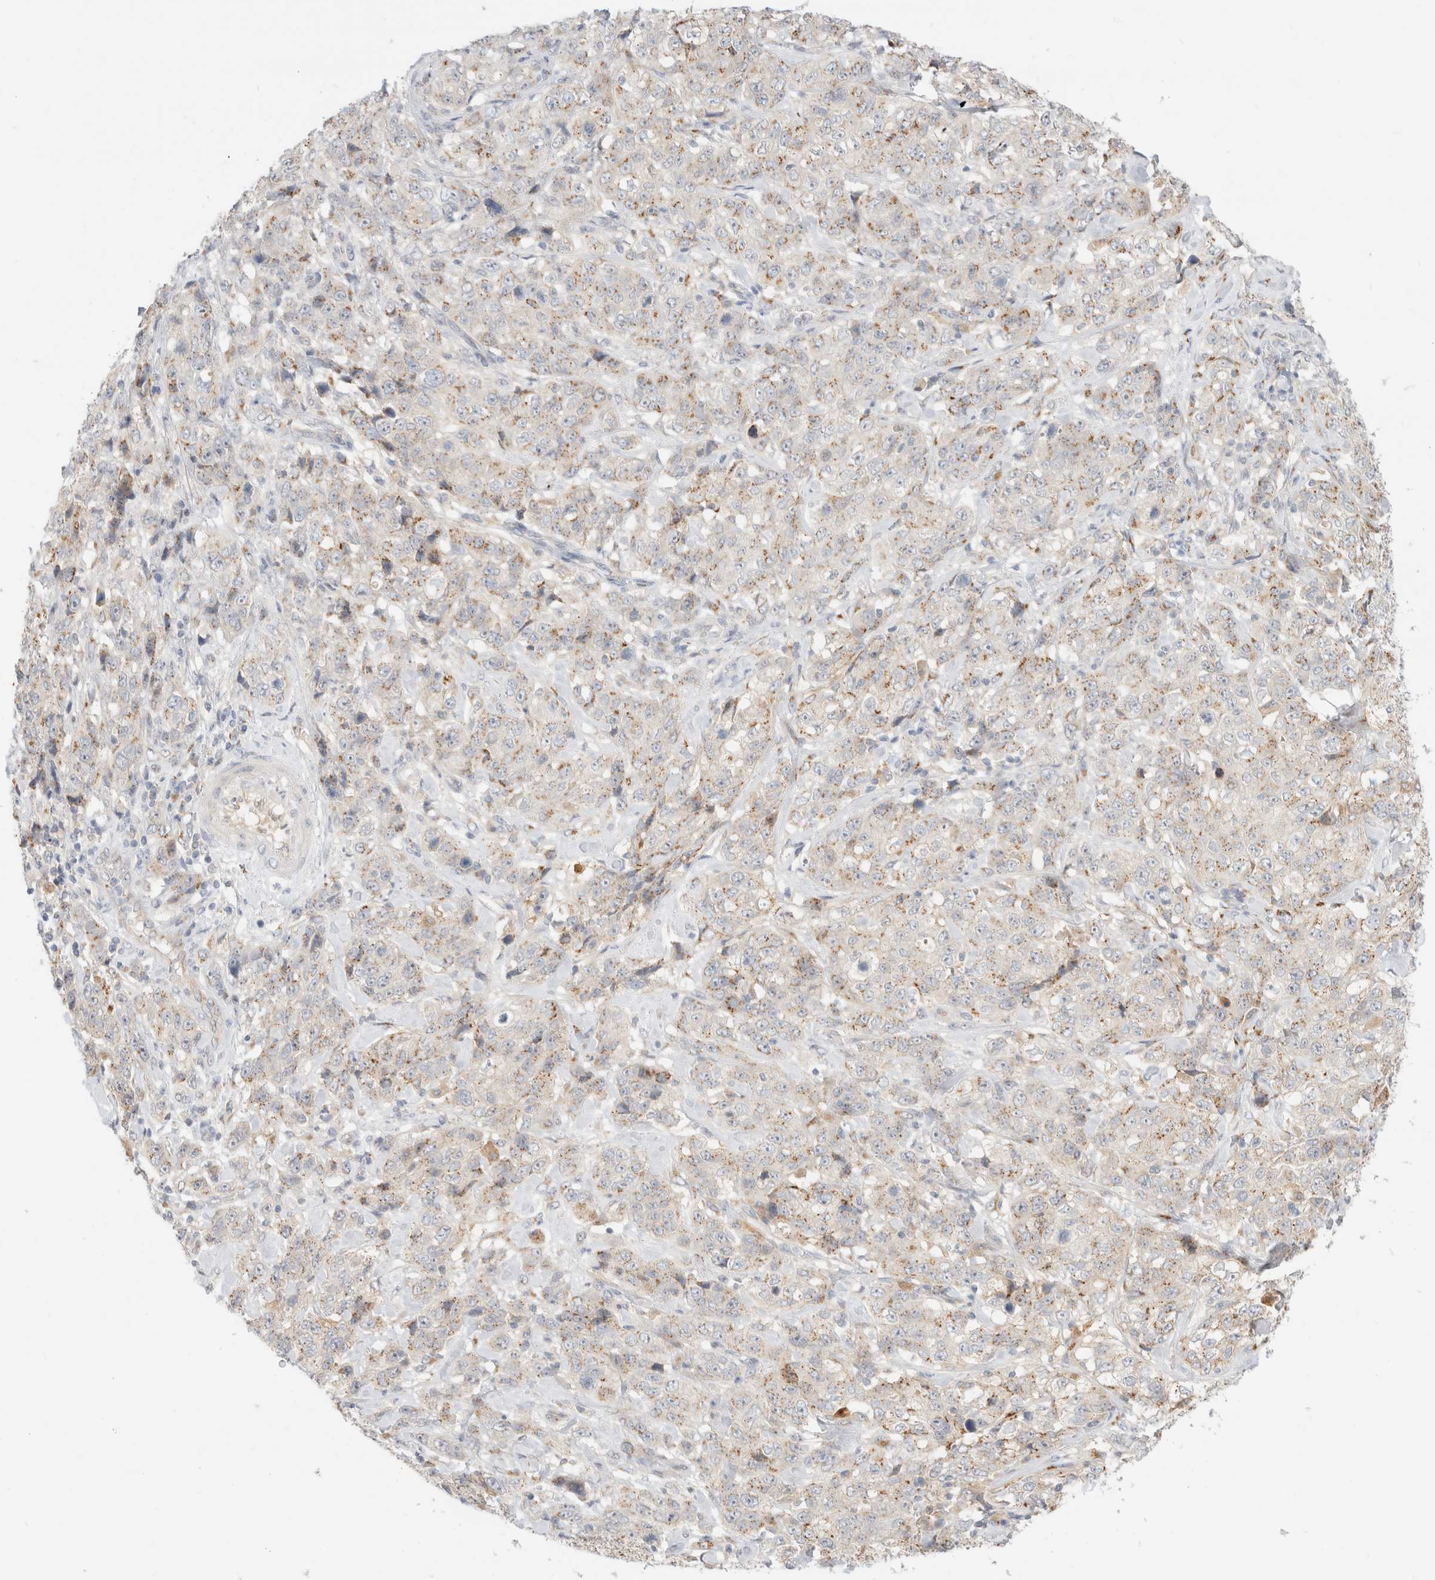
{"staining": {"intensity": "weak", "quantity": "25%-75%", "location": "cytoplasmic/membranous"}, "tissue": "stomach cancer", "cell_type": "Tumor cells", "image_type": "cancer", "snomed": [{"axis": "morphology", "description": "Adenocarcinoma, NOS"}, {"axis": "topography", "description": "Stomach"}], "caption": "Brown immunohistochemical staining in stomach adenocarcinoma displays weak cytoplasmic/membranous expression in approximately 25%-75% of tumor cells. (DAB (3,3'-diaminobenzidine) IHC, brown staining for protein, blue staining for nuclei).", "gene": "EFCAB13", "patient": {"sex": "male", "age": 48}}